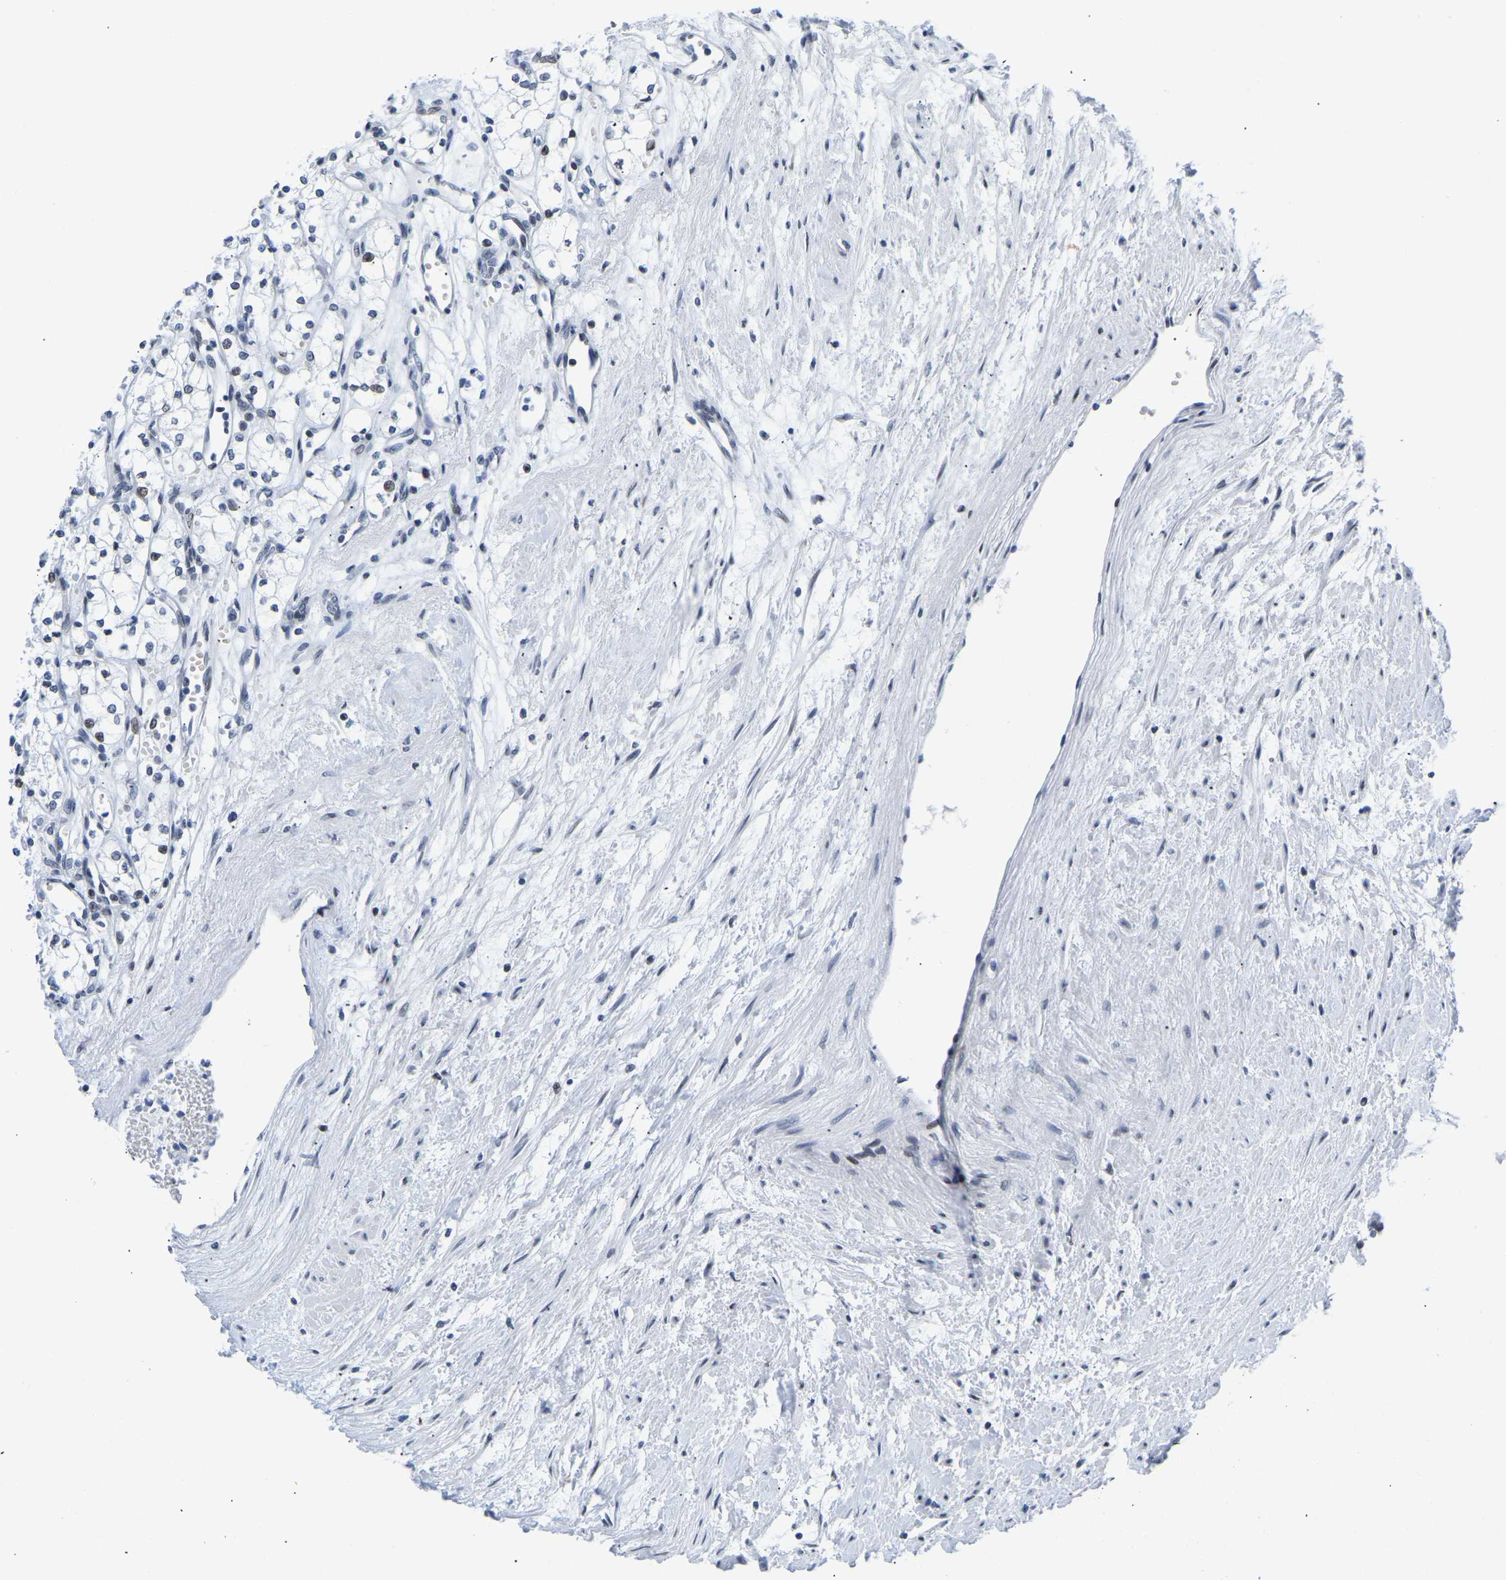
{"staining": {"intensity": "weak", "quantity": "<25%", "location": "nuclear"}, "tissue": "renal cancer", "cell_type": "Tumor cells", "image_type": "cancer", "snomed": [{"axis": "morphology", "description": "Adenocarcinoma, NOS"}, {"axis": "topography", "description": "Kidney"}], "caption": "Renal cancer (adenocarcinoma) was stained to show a protein in brown. There is no significant staining in tumor cells. (DAB (3,3'-diaminobenzidine) IHC visualized using brightfield microscopy, high magnification).", "gene": "UPK3A", "patient": {"sex": "male", "age": 59}}